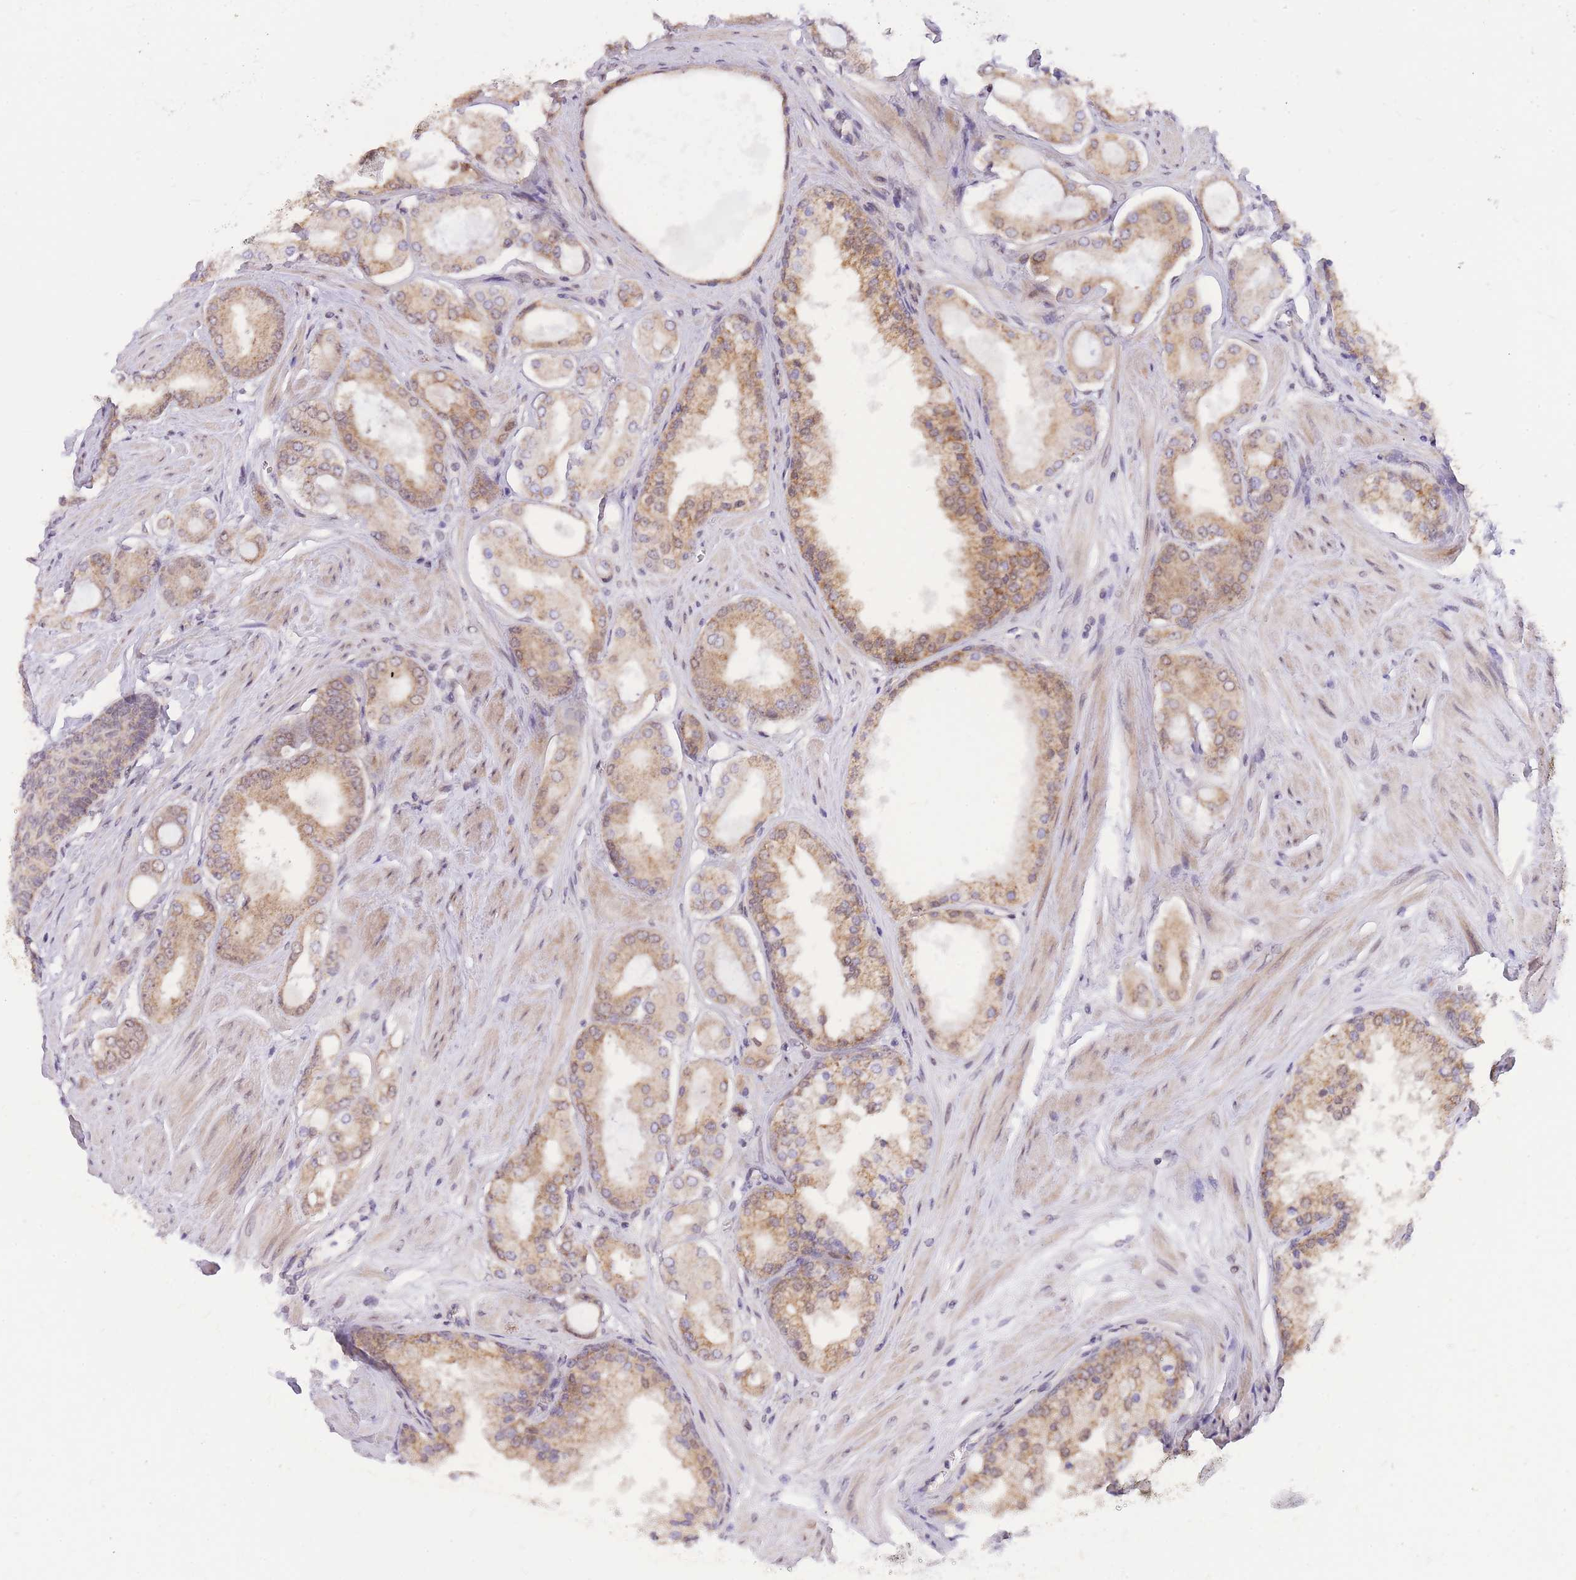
{"staining": {"intensity": "moderate", "quantity": ">75%", "location": "cytoplasmic/membranous"}, "tissue": "prostate cancer", "cell_type": "Tumor cells", "image_type": "cancer", "snomed": [{"axis": "morphology", "description": "Adenocarcinoma, Low grade"}, {"axis": "topography", "description": "Prostate"}], "caption": "Immunohistochemistry (DAB (3,3'-diaminobenzidine)) staining of prostate cancer (low-grade adenocarcinoma) shows moderate cytoplasmic/membranous protein positivity in about >75% of tumor cells.", "gene": "MINDY2", "patient": {"sex": "male", "age": 42}}